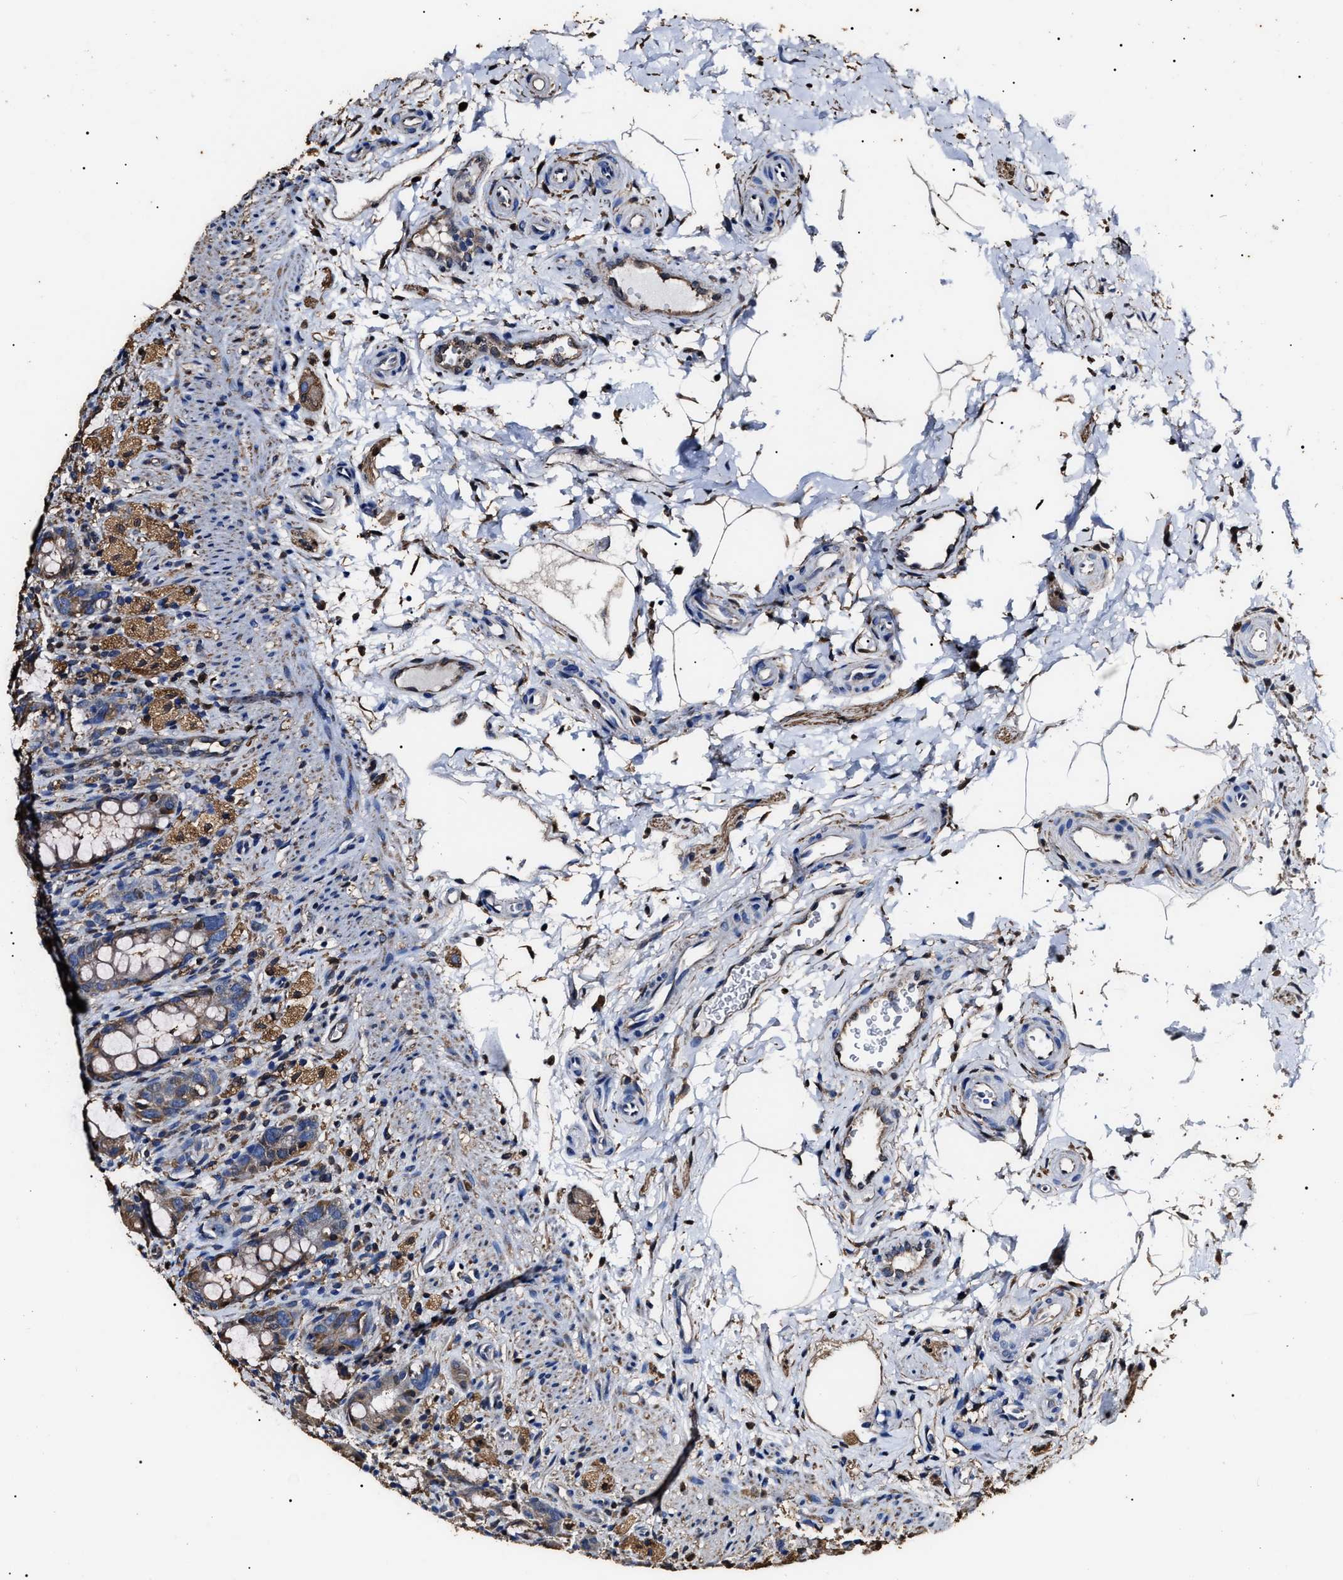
{"staining": {"intensity": "weak", "quantity": "<25%", "location": "cytoplasmic/membranous"}, "tissue": "rectum", "cell_type": "Glandular cells", "image_type": "normal", "snomed": [{"axis": "morphology", "description": "Normal tissue, NOS"}, {"axis": "topography", "description": "Rectum"}], "caption": "High magnification brightfield microscopy of normal rectum stained with DAB (3,3'-diaminobenzidine) (brown) and counterstained with hematoxylin (blue): glandular cells show no significant positivity. The staining is performed using DAB (3,3'-diaminobenzidine) brown chromogen with nuclei counter-stained in using hematoxylin.", "gene": "ALDH1A1", "patient": {"sex": "male", "age": 44}}